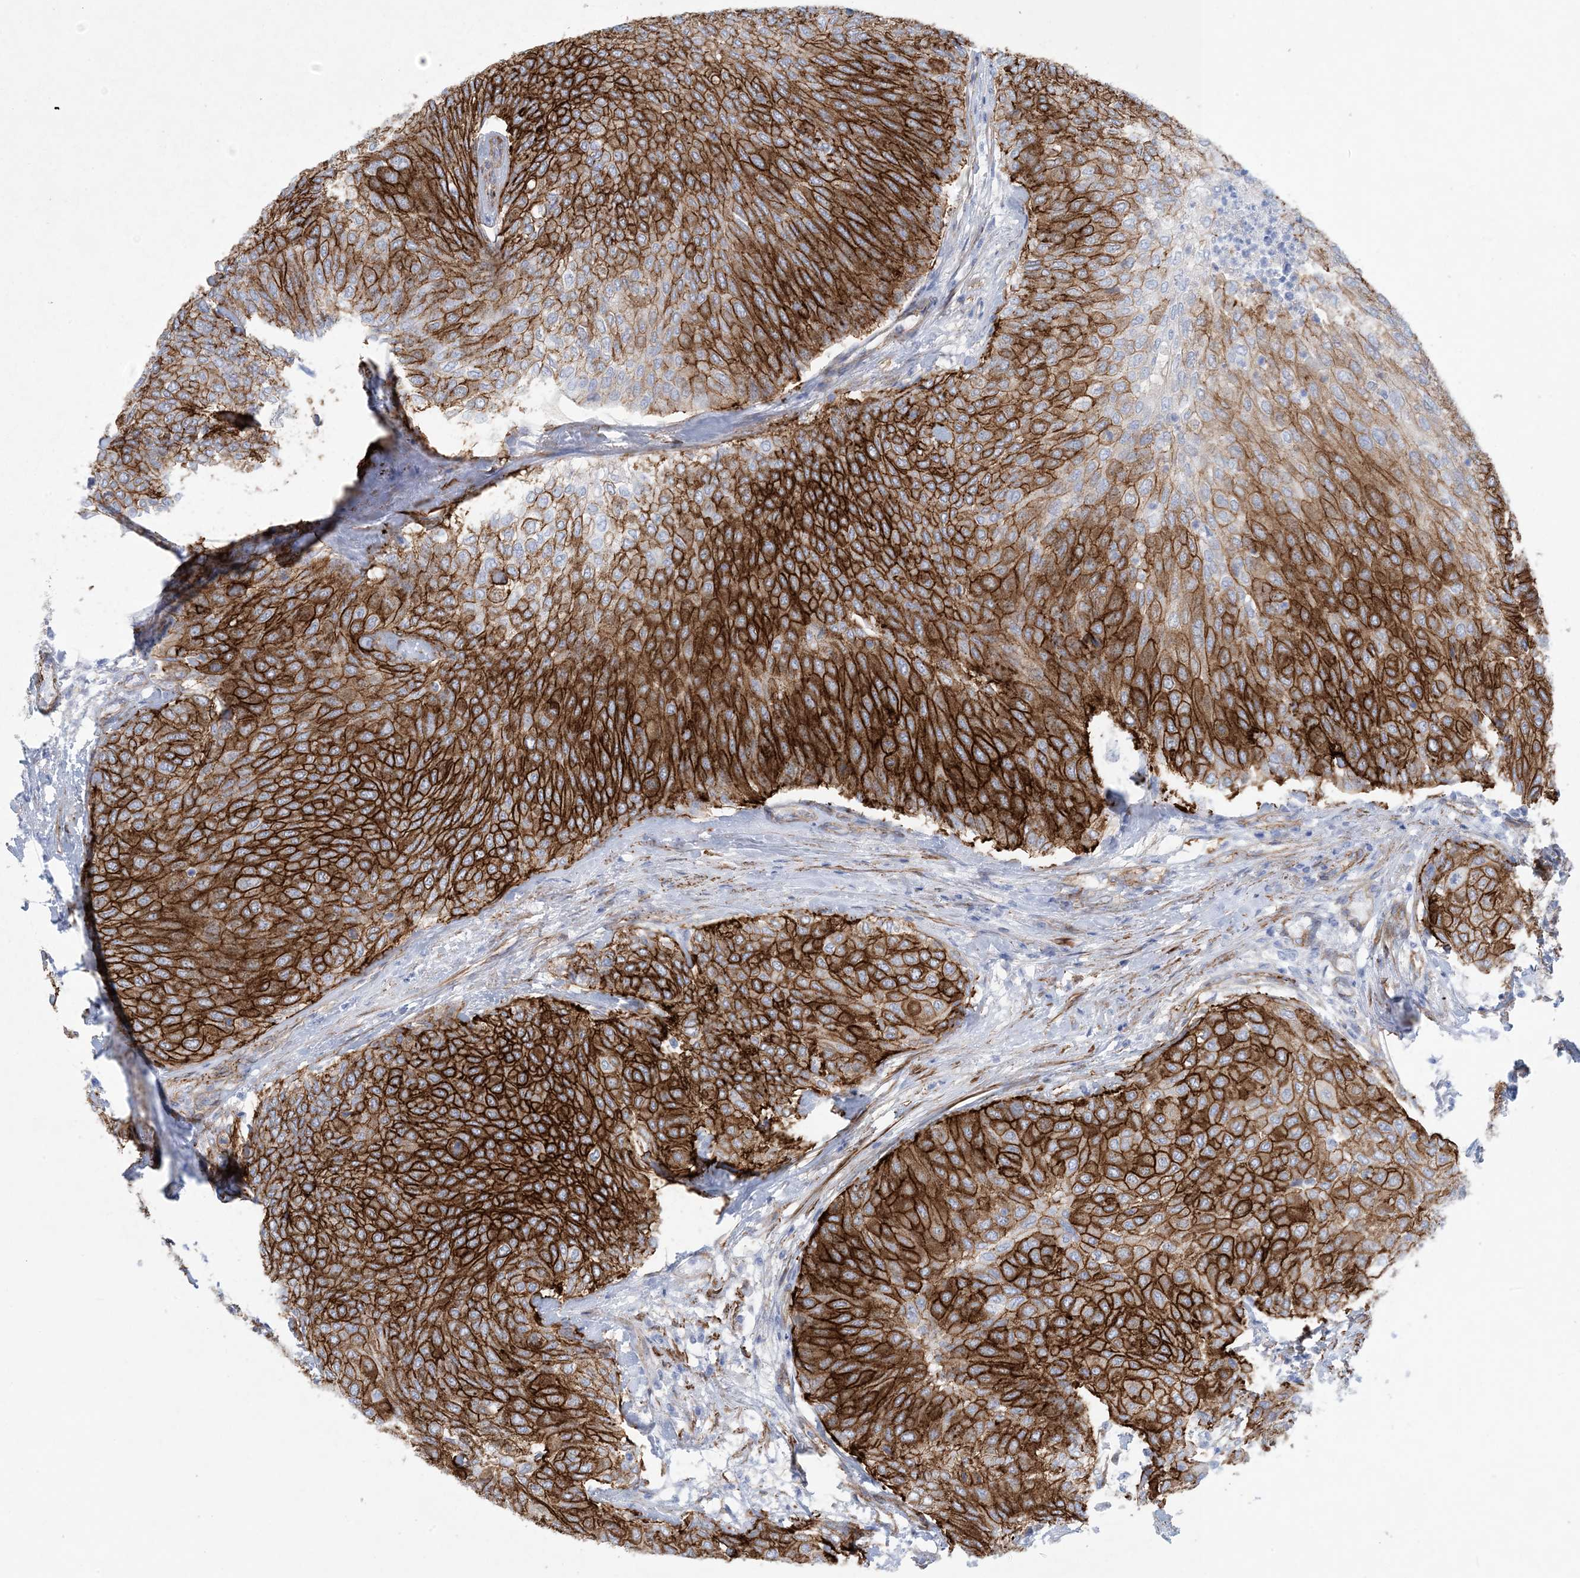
{"staining": {"intensity": "strong", "quantity": "25%-75%", "location": "cytoplasmic/membranous"}, "tissue": "urothelial cancer", "cell_type": "Tumor cells", "image_type": "cancer", "snomed": [{"axis": "morphology", "description": "Urothelial carcinoma, Low grade"}, {"axis": "topography", "description": "Urinary bladder"}], "caption": "High-magnification brightfield microscopy of urothelial cancer stained with DAB (3,3'-diaminobenzidine) (brown) and counterstained with hematoxylin (blue). tumor cells exhibit strong cytoplasmic/membranous staining is identified in approximately25%-75% of cells.", "gene": "SHANK1", "patient": {"sex": "female", "age": 79}}